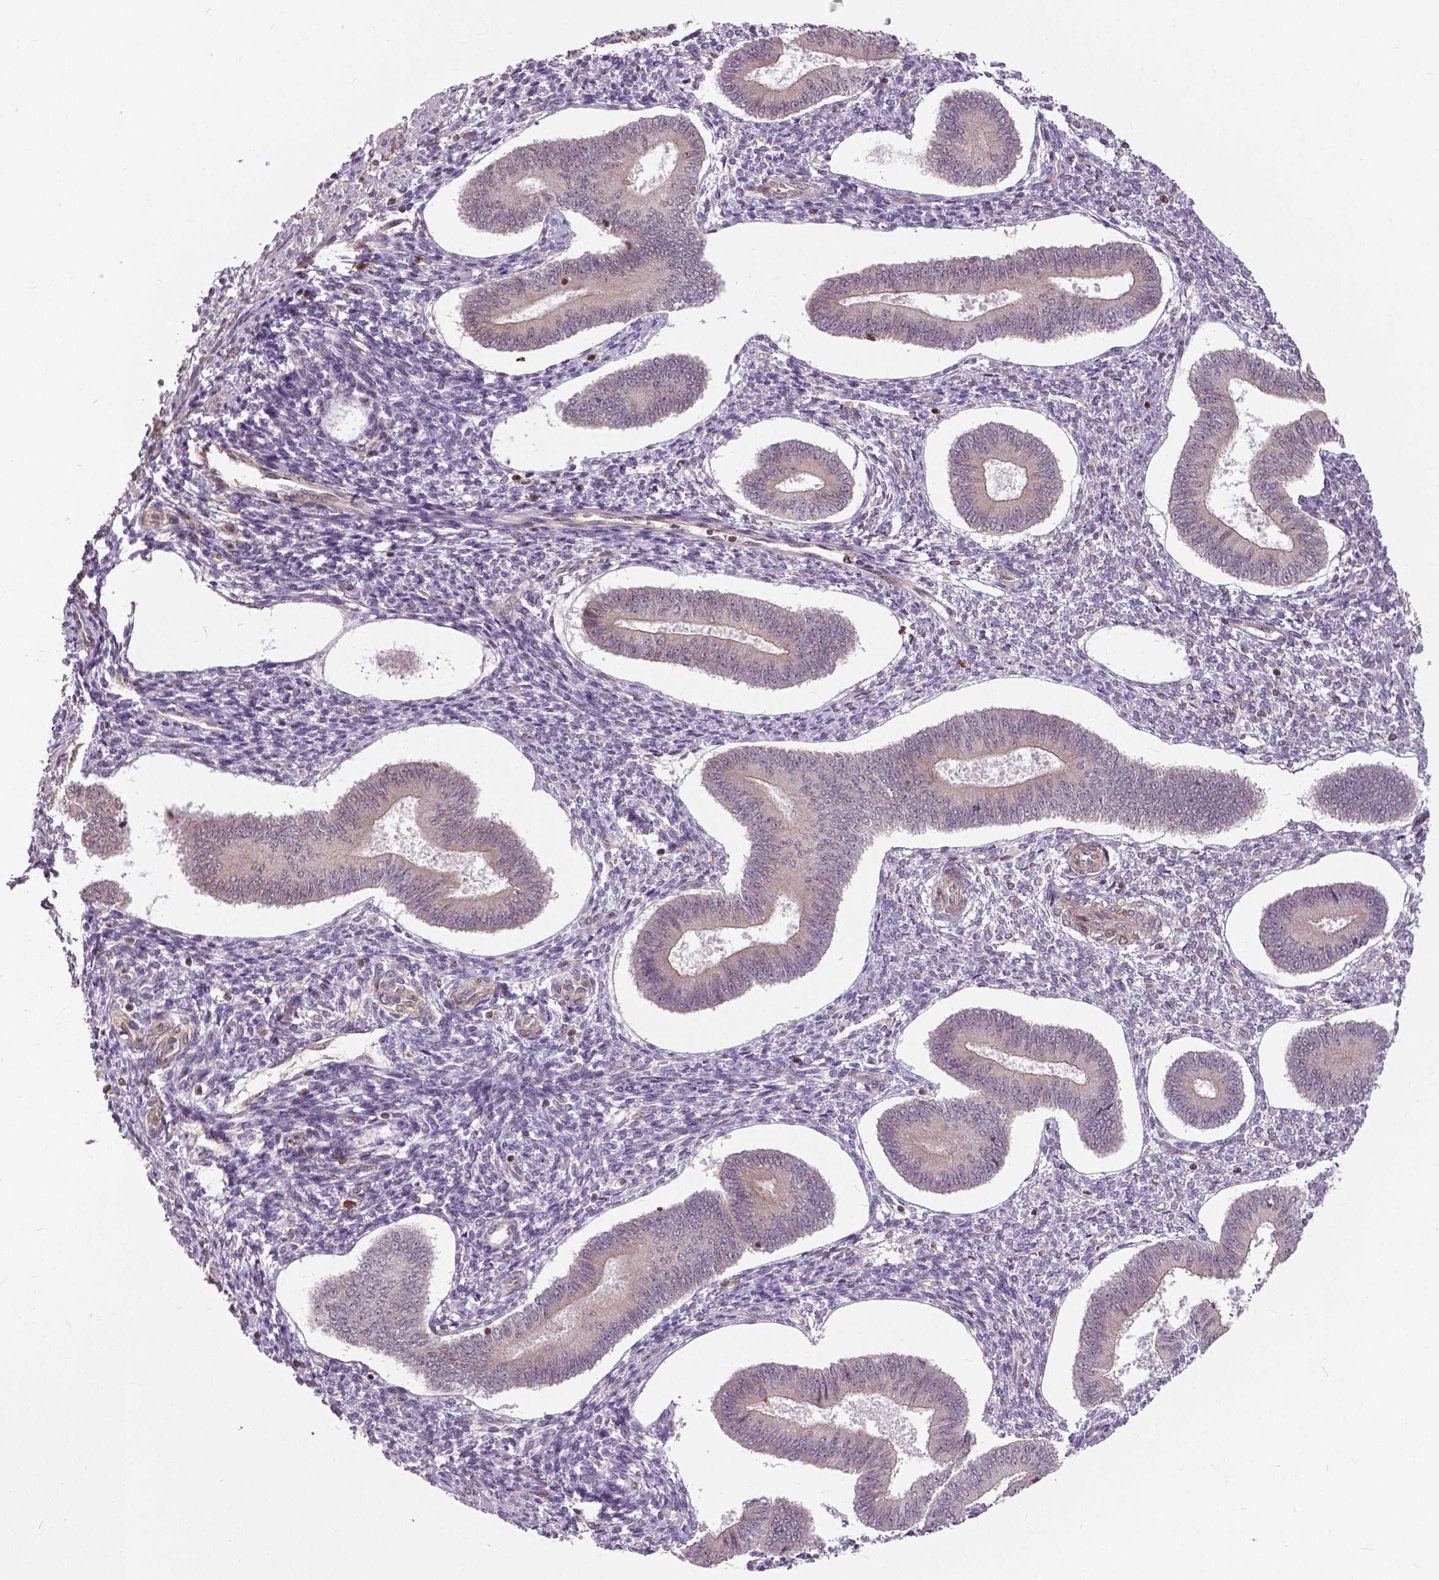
{"staining": {"intensity": "negative", "quantity": "none", "location": "none"}, "tissue": "endometrium", "cell_type": "Cells in endometrial stroma", "image_type": "normal", "snomed": [{"axis": "morphology", "description": "Normal tissue, NOS"}, {"axis": "topography", "description": "Endometrium"}], "caption": "DAB (3,3'-diaminobenzidine) immunohistochemical staining of benign human endometrium demonstrates no significant positivity in cells in endometrial stroma.", "gene": "ANXA13", "patient": {"sex": "female", "age": 42}}